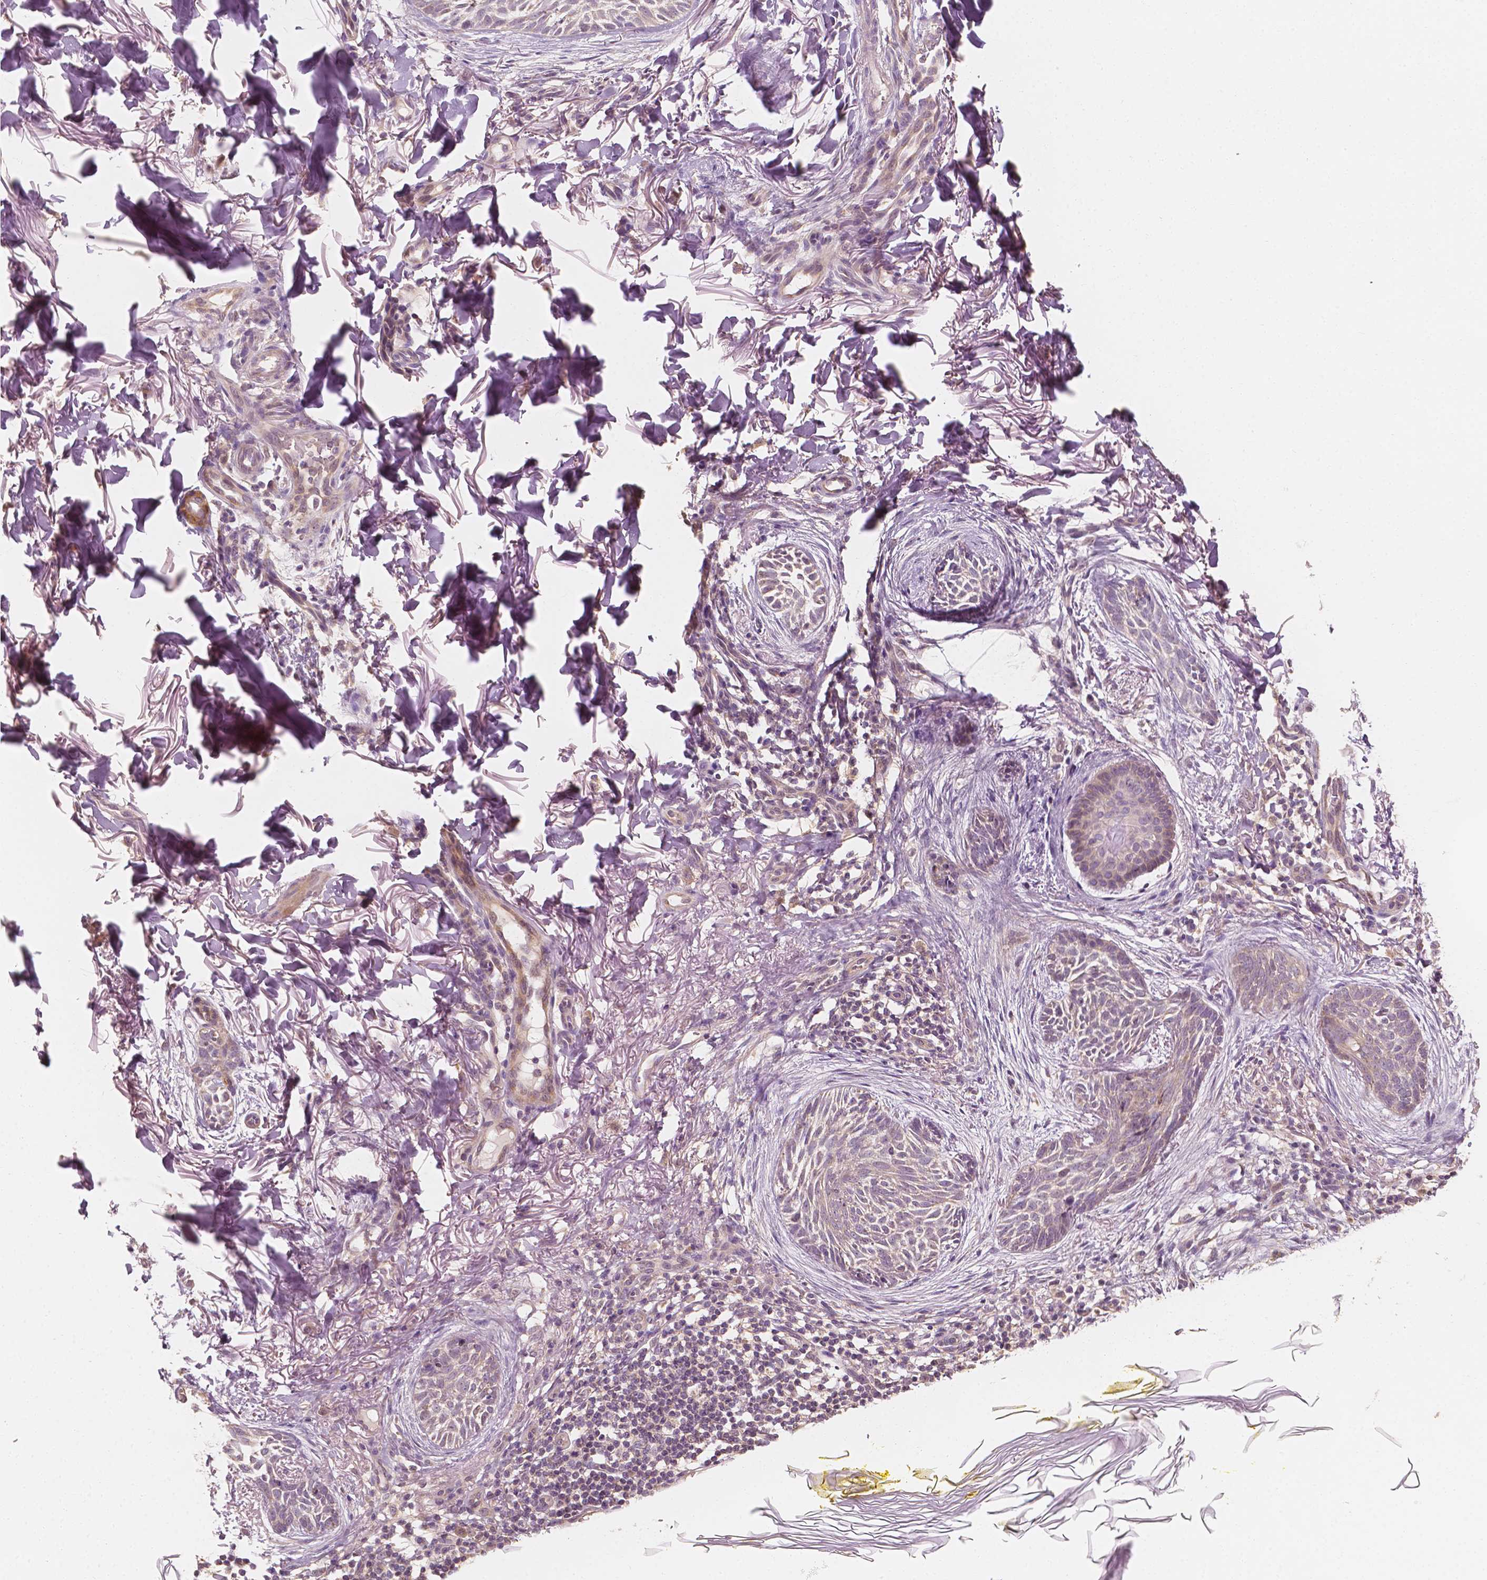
{"staining": {"intensity": "negative", "quantity": "none", "location": "none"}, "tissue": "skin cancer", "cell_type": "Tumor cells", "image_type": "cancer", "snomed": [{"axis": "morphology", "description": "Basal cell carcinoma"}, {"axis": "topography", "description": "Skin"}], "caption": "This histopathology image is of basal cell carcinoma (skin) stained with immunohistochemistry (IHC) to label a protein in brown with the nuclei are counter-stained blue. There is no staining in tumor cells.", "gene": "SHPK", "patient": {"sex": "female", "age": 68}}